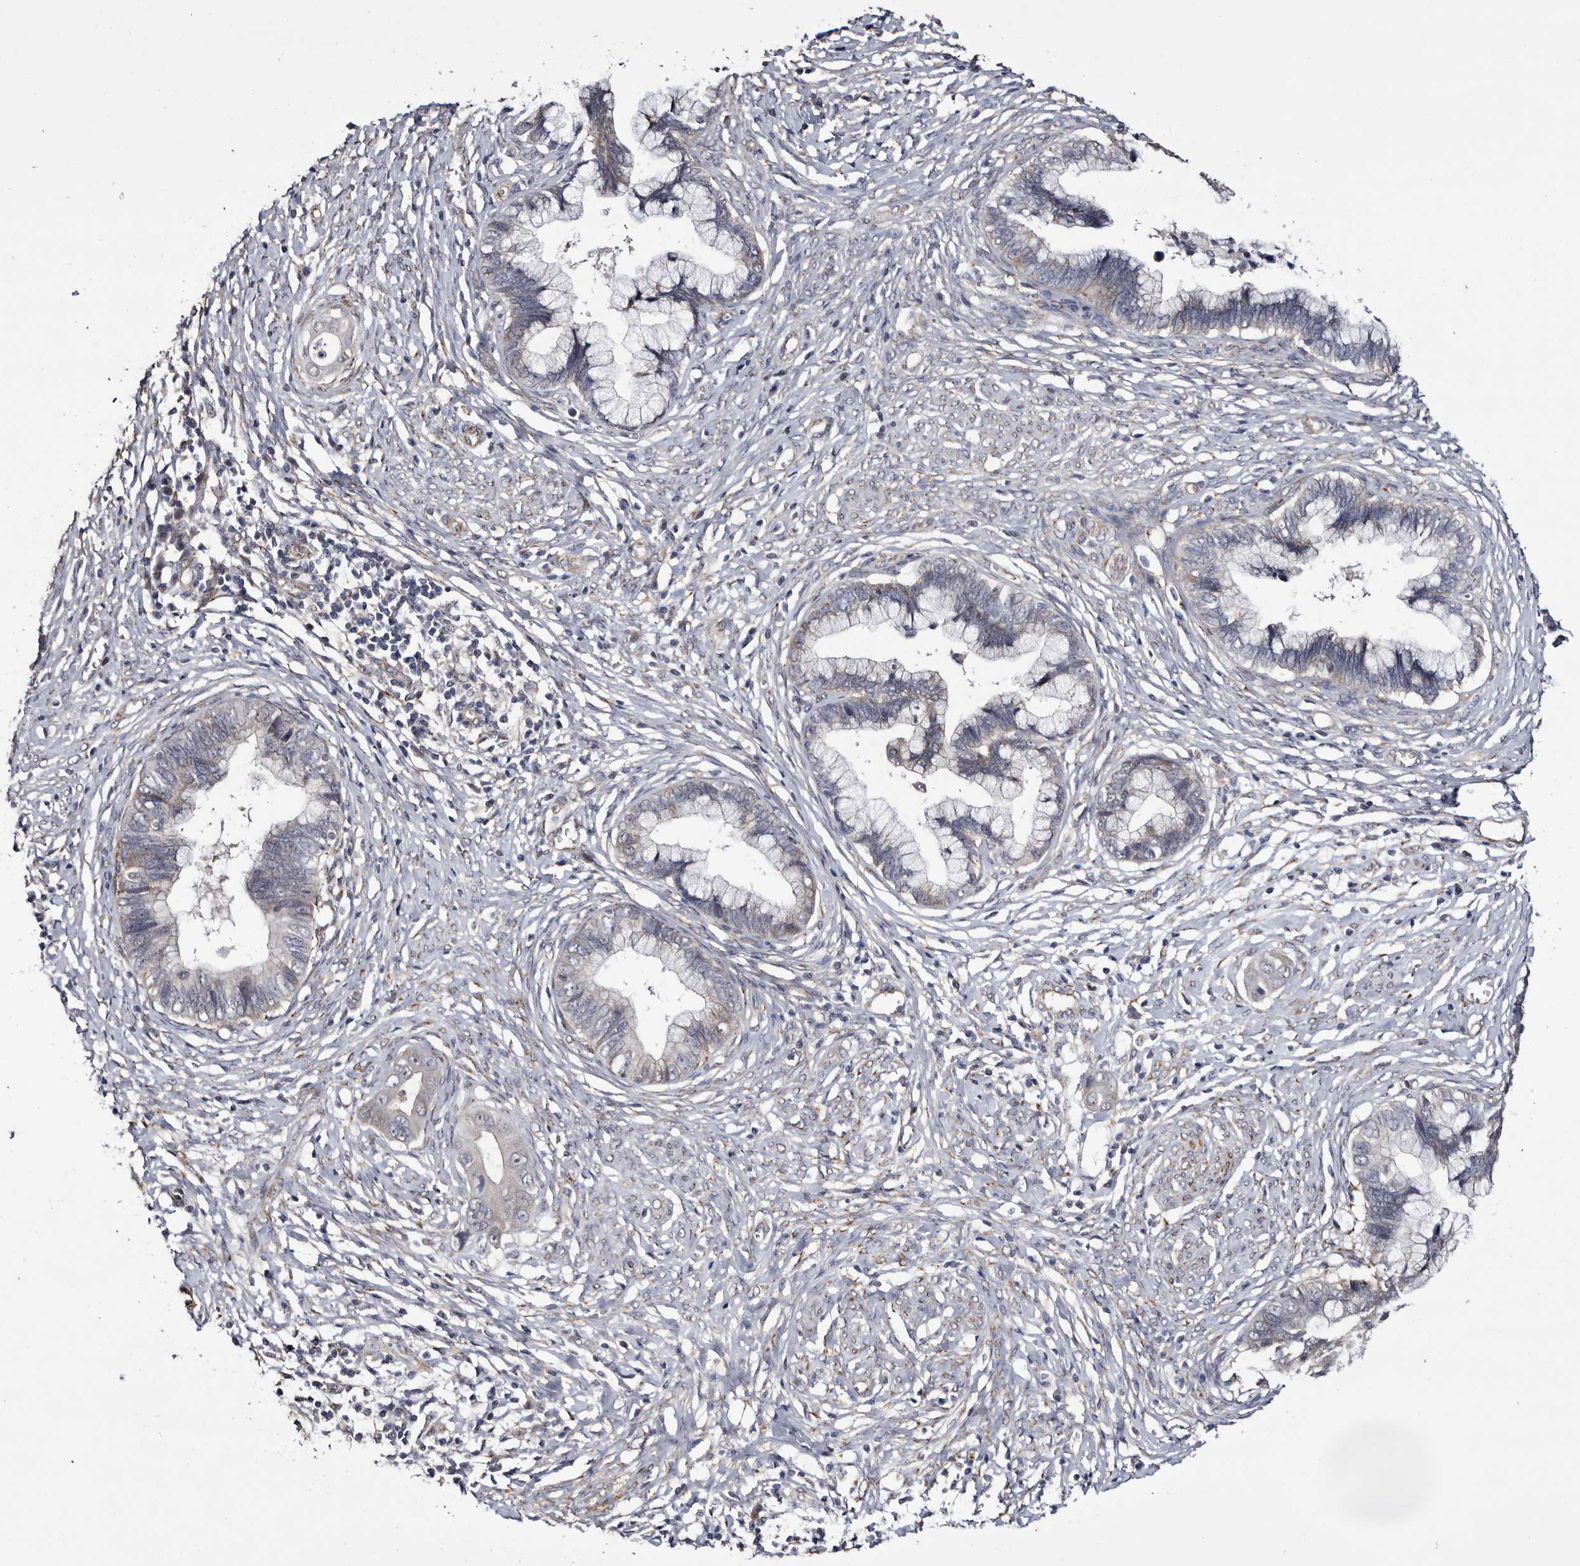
{"staining": {"intensity": "weak", "quantity": "<25%", "location": "cytoplasmic/membranous"}, "tissue": "cervical cancer", "cell_type": "Tumor cells", "image_type": "cancer", "snomed": [{"axis": "morphology", "description": "Adenocarcinoma, NOS"}, {"axis": "topography", "description": "Cervix"}], "caption": "Immunohistochemistry histopathology image of neoplastic tissue: cervical cancer (adenocarcinoma) stained with DAB shows no significant protein positivity in tumor cells. (Stains: DAB (3,3'-diaminobenzidine) IHC with hematoxylin counter stain, Microscopy: brightfield microscopy at high magnification).", "gene": "ARMCX2", "patient": {"sex": "female", "age": 44}}